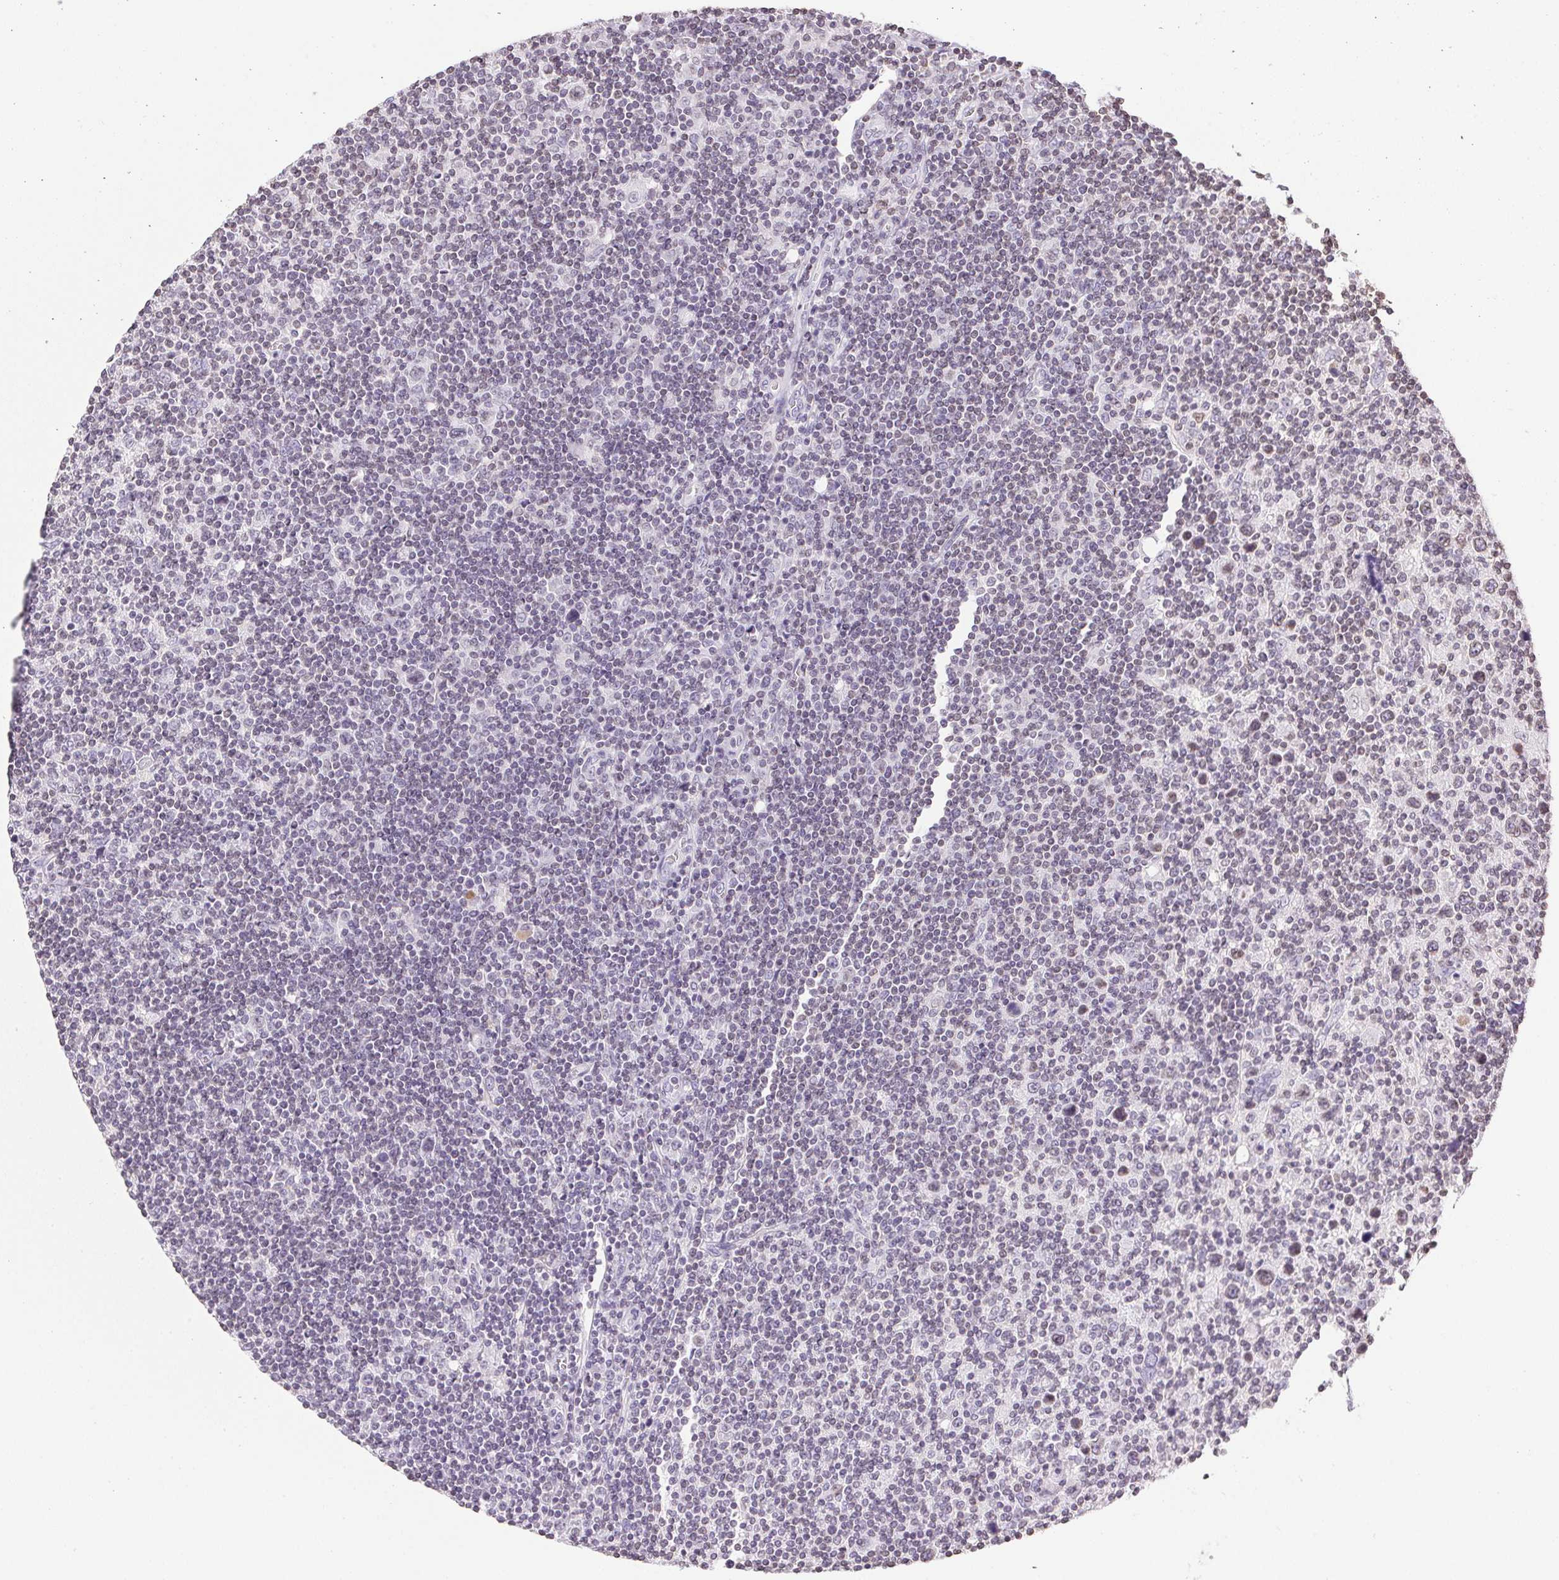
{"staining": {"intensity": "negative", "quantity": "none", "location": "none"}, "tissue": "lymphoma", "cell_type": "Tumor cells", "image_type": "cancer", "snomed": [{"axis": "morphology", "description": "Hodgkin's disease, NOS"}, {"axis": "topography", "description": "Lymph node"}], "caption": "This is a photomicrograph of immunohistochemistry (IHC) staining of Hodgkin's disease, which shows no expression in tumor cells.", "gene": "PRL", "patient": {"sex": "male", "age": 40}}